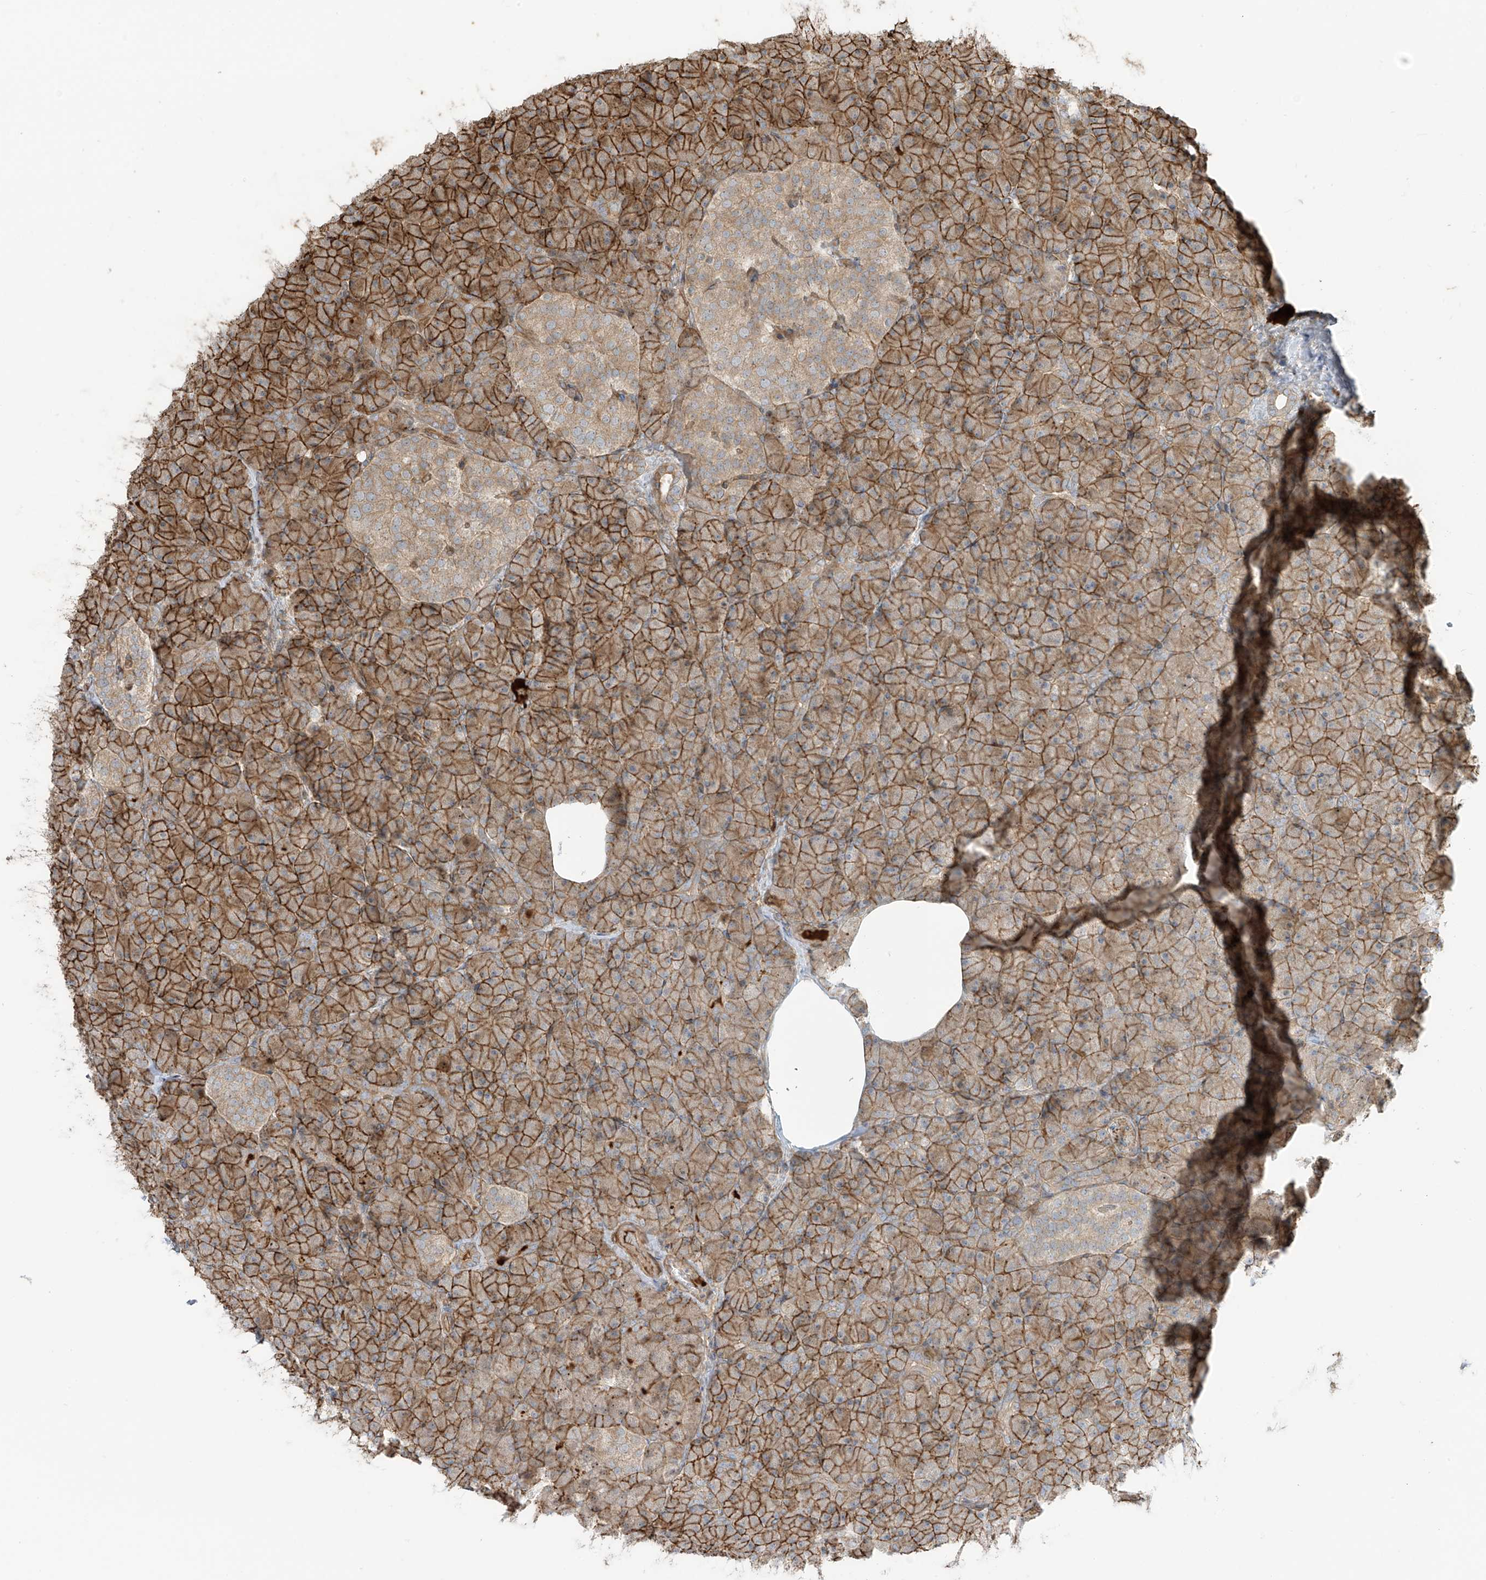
{"staining": {"intensity": "strong", "quantity": ">75%", "location": "cytoplasmic/membranous"}, "tissue": "pancreas", "cell_type": "Exocrine glandular cells", "image_type": "normal", "snomed": [{"axis": "morphology", "description": "Normal tissue, NOS"}, {"axis": "topography", "description": "Pancreas"}], "caption": "Human pancreas stained with a brown dye shows strong cytoplasmic/membranous positive expression in approximately >75% of exocrine glandular cells.", "gene": "ENTR1", "patient": {"sex": "female", "age": 43}}